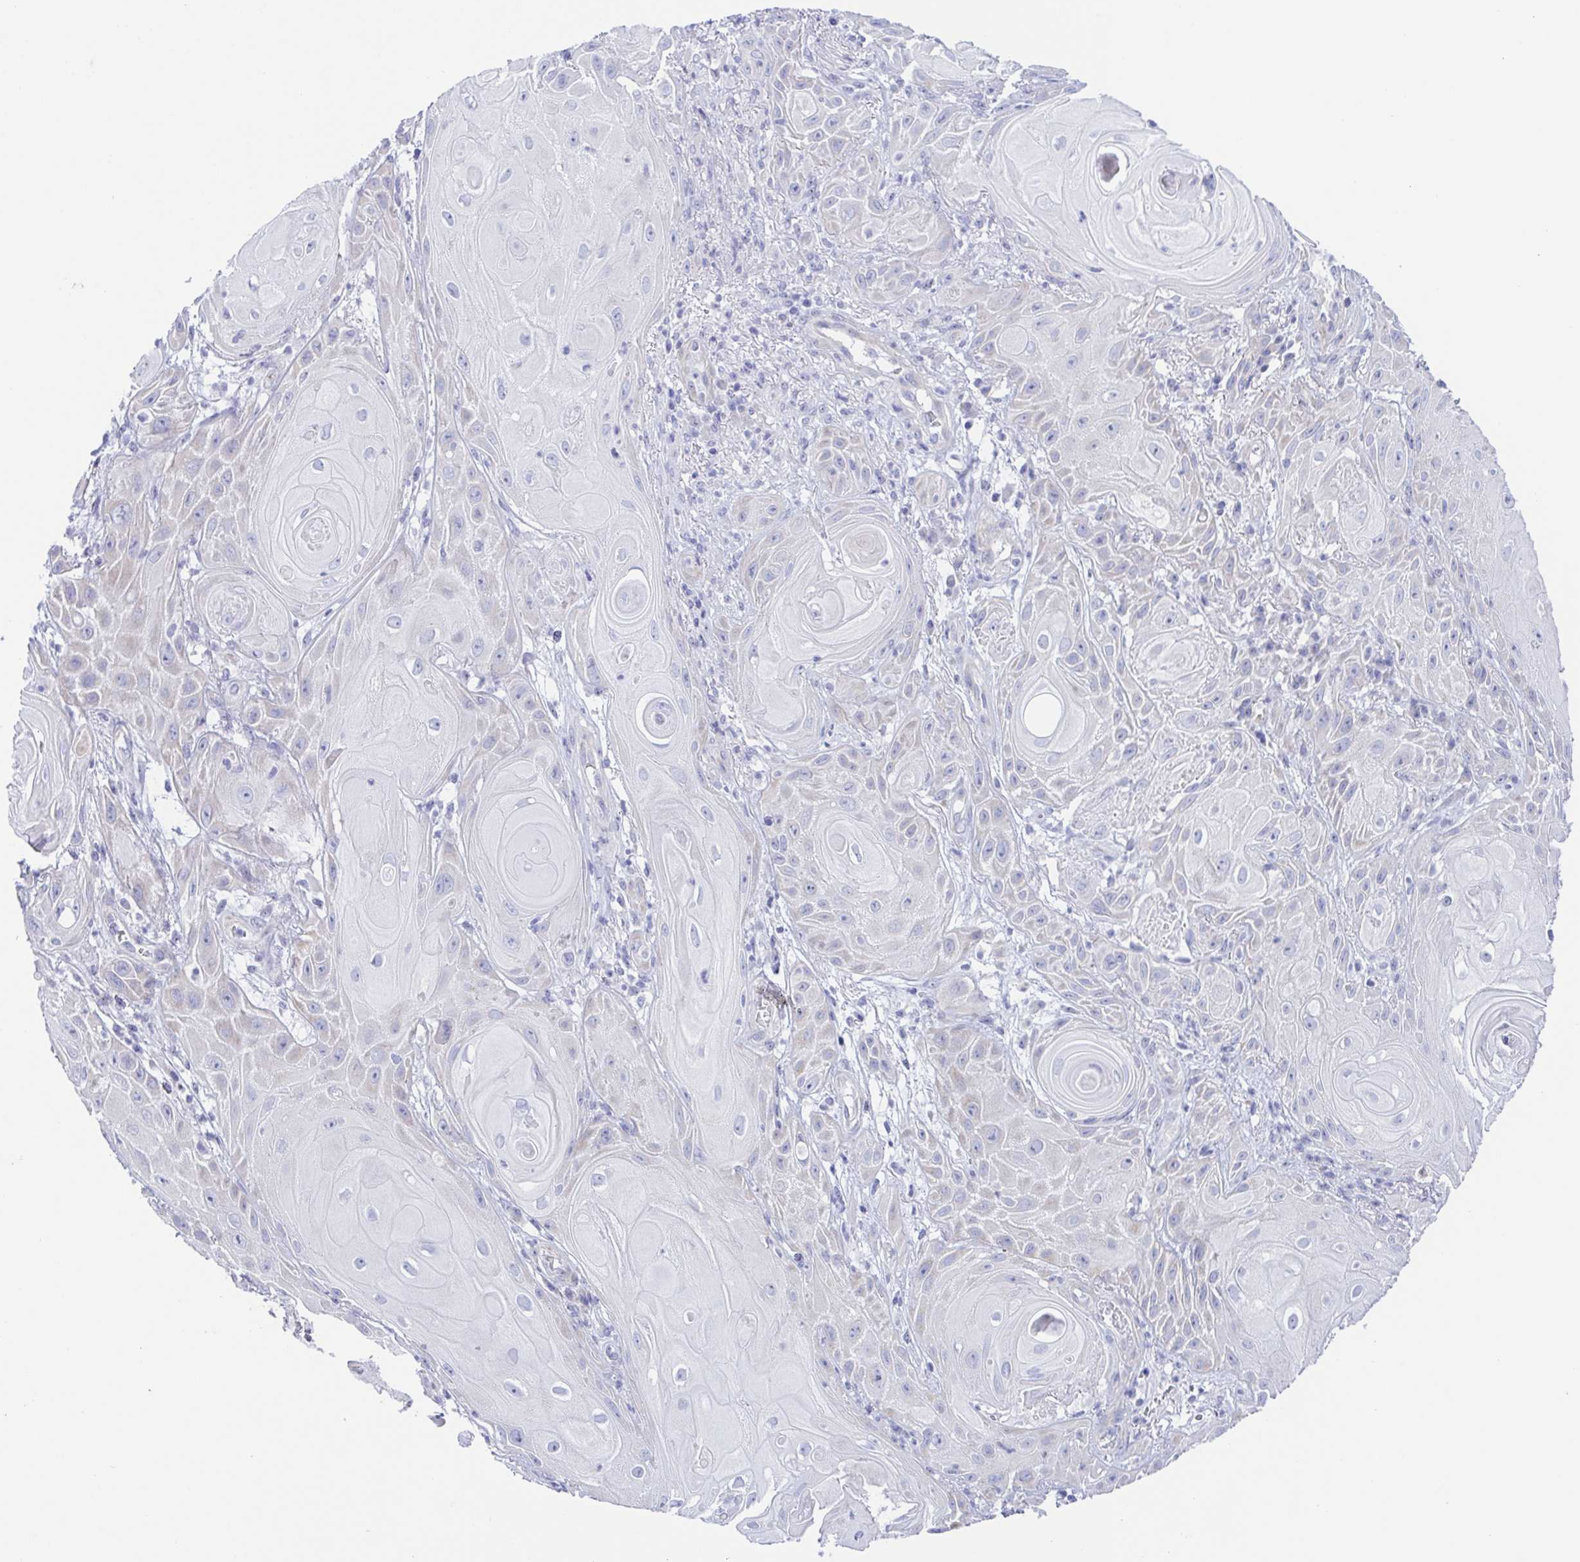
{"staining": {"intensity": "negative", "quantity": "none", "location": "none"}, "tissue": "skin cancer", "cell_type": "Tumor cells", "image_type": "cancer", "snomed": [{"axis": "morphology", "description": "Squamous cell carcinoma, NOS"}, {"axis": "topography", "description": "Skin"}], "caption": "A high-resolution histopathology image shows immunohistochemistry staining of skin squamous cell carcinoma, which shows no significant expression in tumor cells. (Brightfield microscopy of DAB (3,3'-diaminobenzidine) IHC at high magnification).", "gene": "MUCL3", "patient": {"sex": "male", "age": 62}}